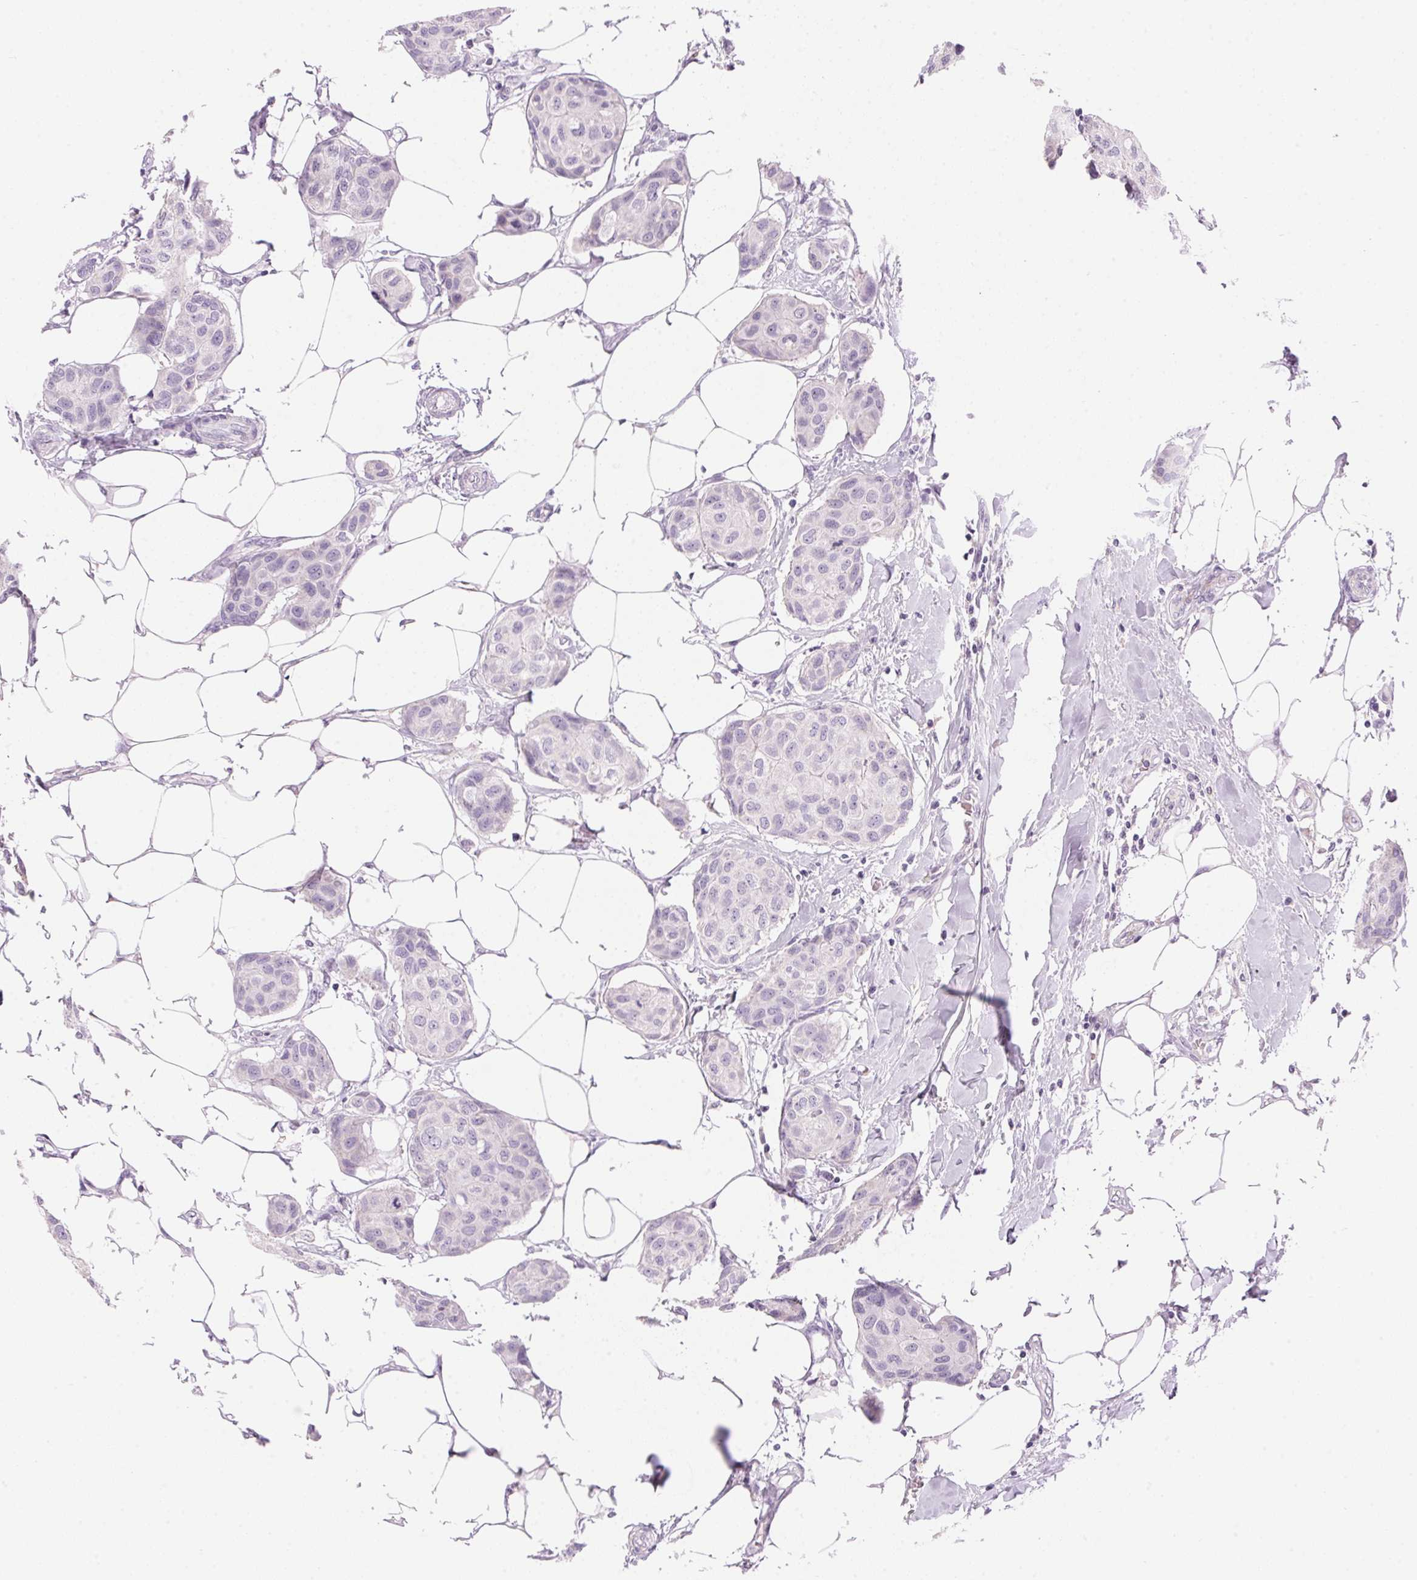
{"staining": {"intensity": "negative", "quantity": "none", "location": "none"}, "tissue": "breast cancer", "cell_type": "Tumor cells", "image_type": "cancer", "snomed": [{"axis": "morphology", "description": "Duct carcinoma"}, {"axis": "topography", "description": "Breast"}], "caption": "Tumor cells show no significant positivity in invasive ductal carcinoma (breast).", "gene": "HSD17B2", "patient": {"sex": "female", "age": 80}}